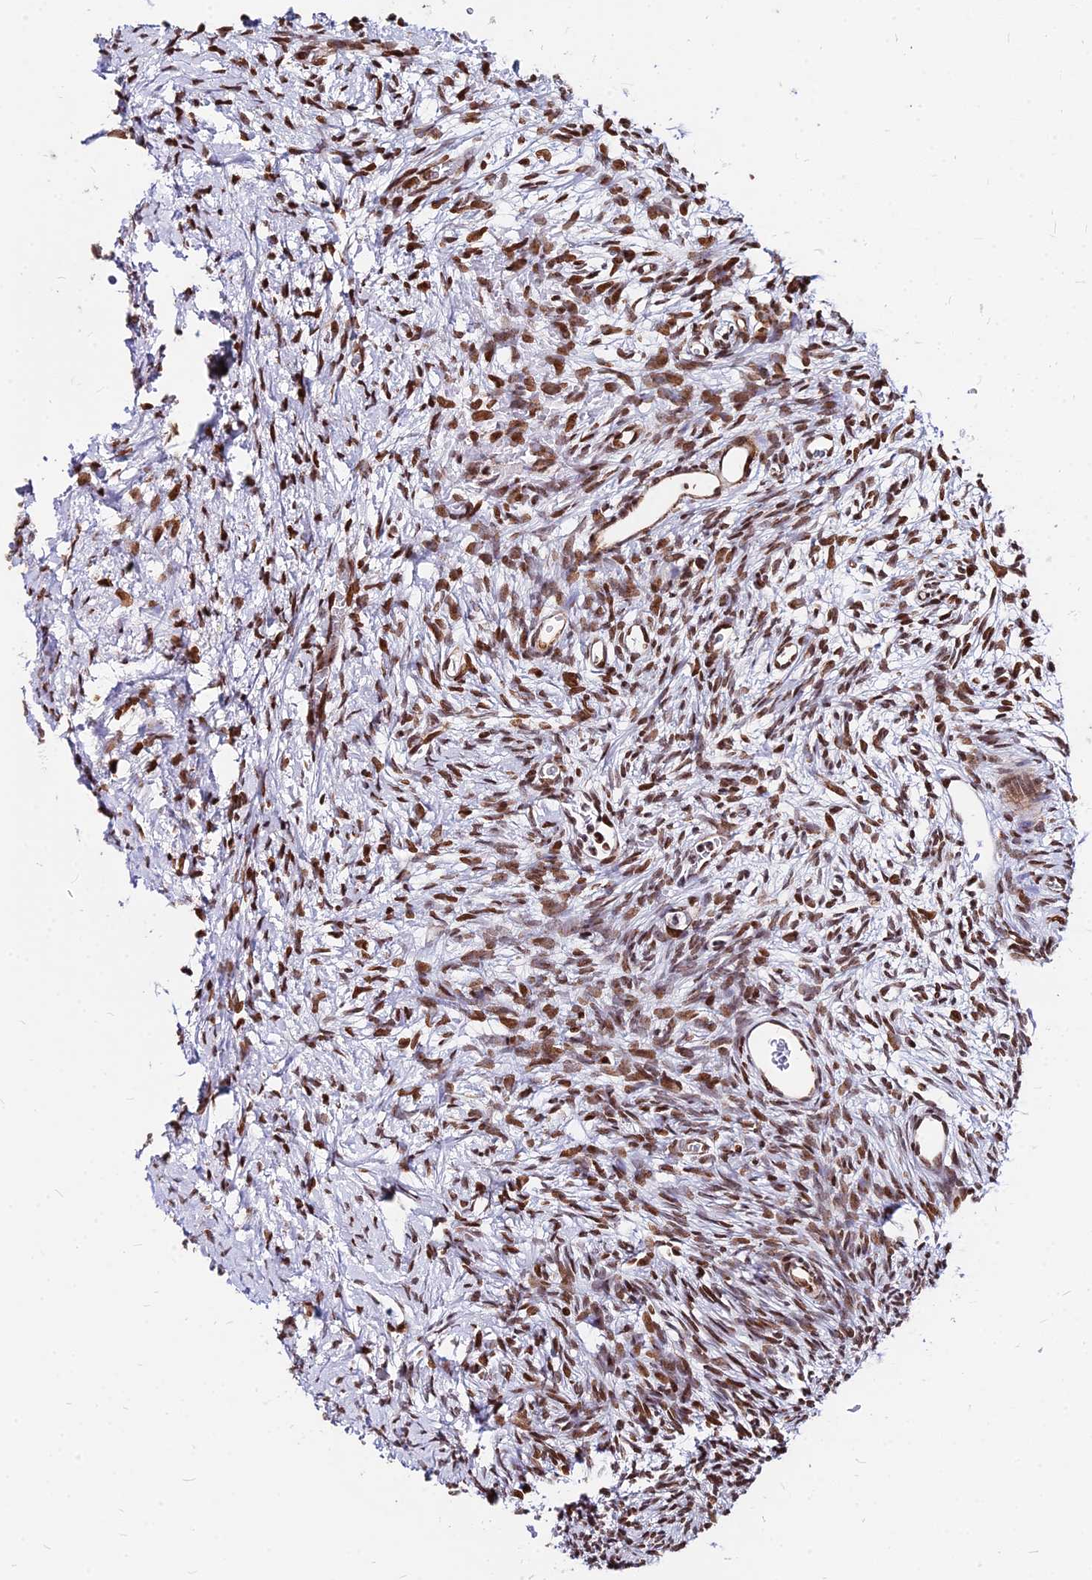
{"staining": {"intensity": "moderate", "quantity": ">75%", "location": "nuclear"}, "tissue": "ovary", "cell_type": "Ovarian stroma cells", "image_type": "normal", "snomed": [{"axis": "morphology", "description": "Normal tissue, NOS"}, {"axis": "topography", "description": "Ovary"}], "caption": "Immunohistochemical staining of unremarkable ovary reveals medium levels of moderate nuclear positivity in about >75% of ovarian stroma cells.", "gene": "NYAP2", "patient": {"sex": "female", "age": 39}}